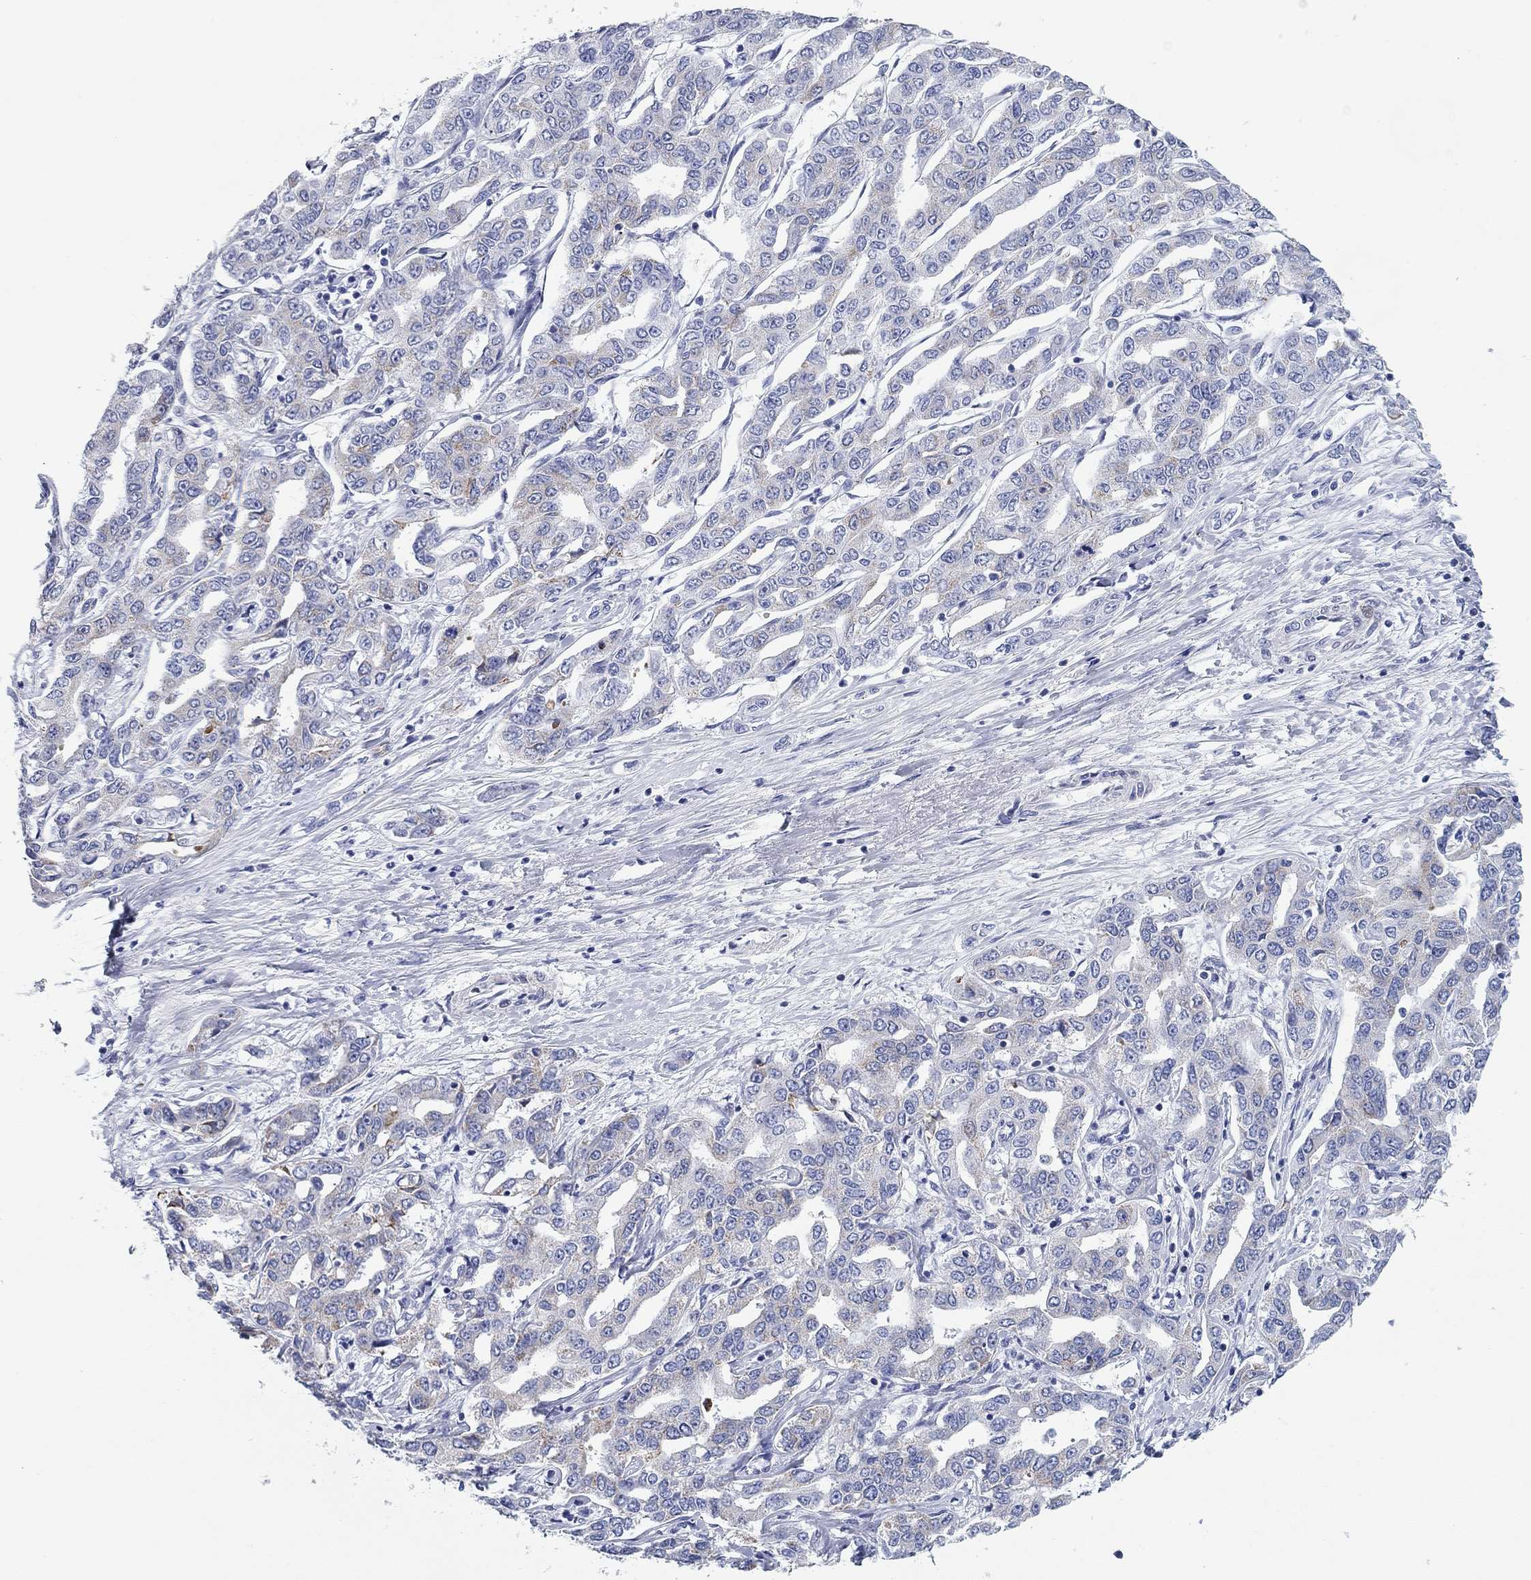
{"staining": {"intensity": "strong", "quantity": "<25%", "location": "cytoplasmic/membranous"}, "tissue": "liver cancer", "cell_type": "Tumor cells", "image_type": "cancer", "snomed": [{"axis": "morphology", "description": "Cholangiocarcinoma"}, {"axis": "topography", "description": "Liver"}], "caption": "Liver cholangiocarcinoma was stained to show a protein in brown. There is medium levels of strong cytoplasmic/membranous expression in approximately <25% of tumor cells. The staining is performed using DAB brown chromogen to label protein expression. The nuclei are counter-stained blue using hematoxylin.", "gene": "CHI3L2", "patient": {"sex": "male", "age": 59}}